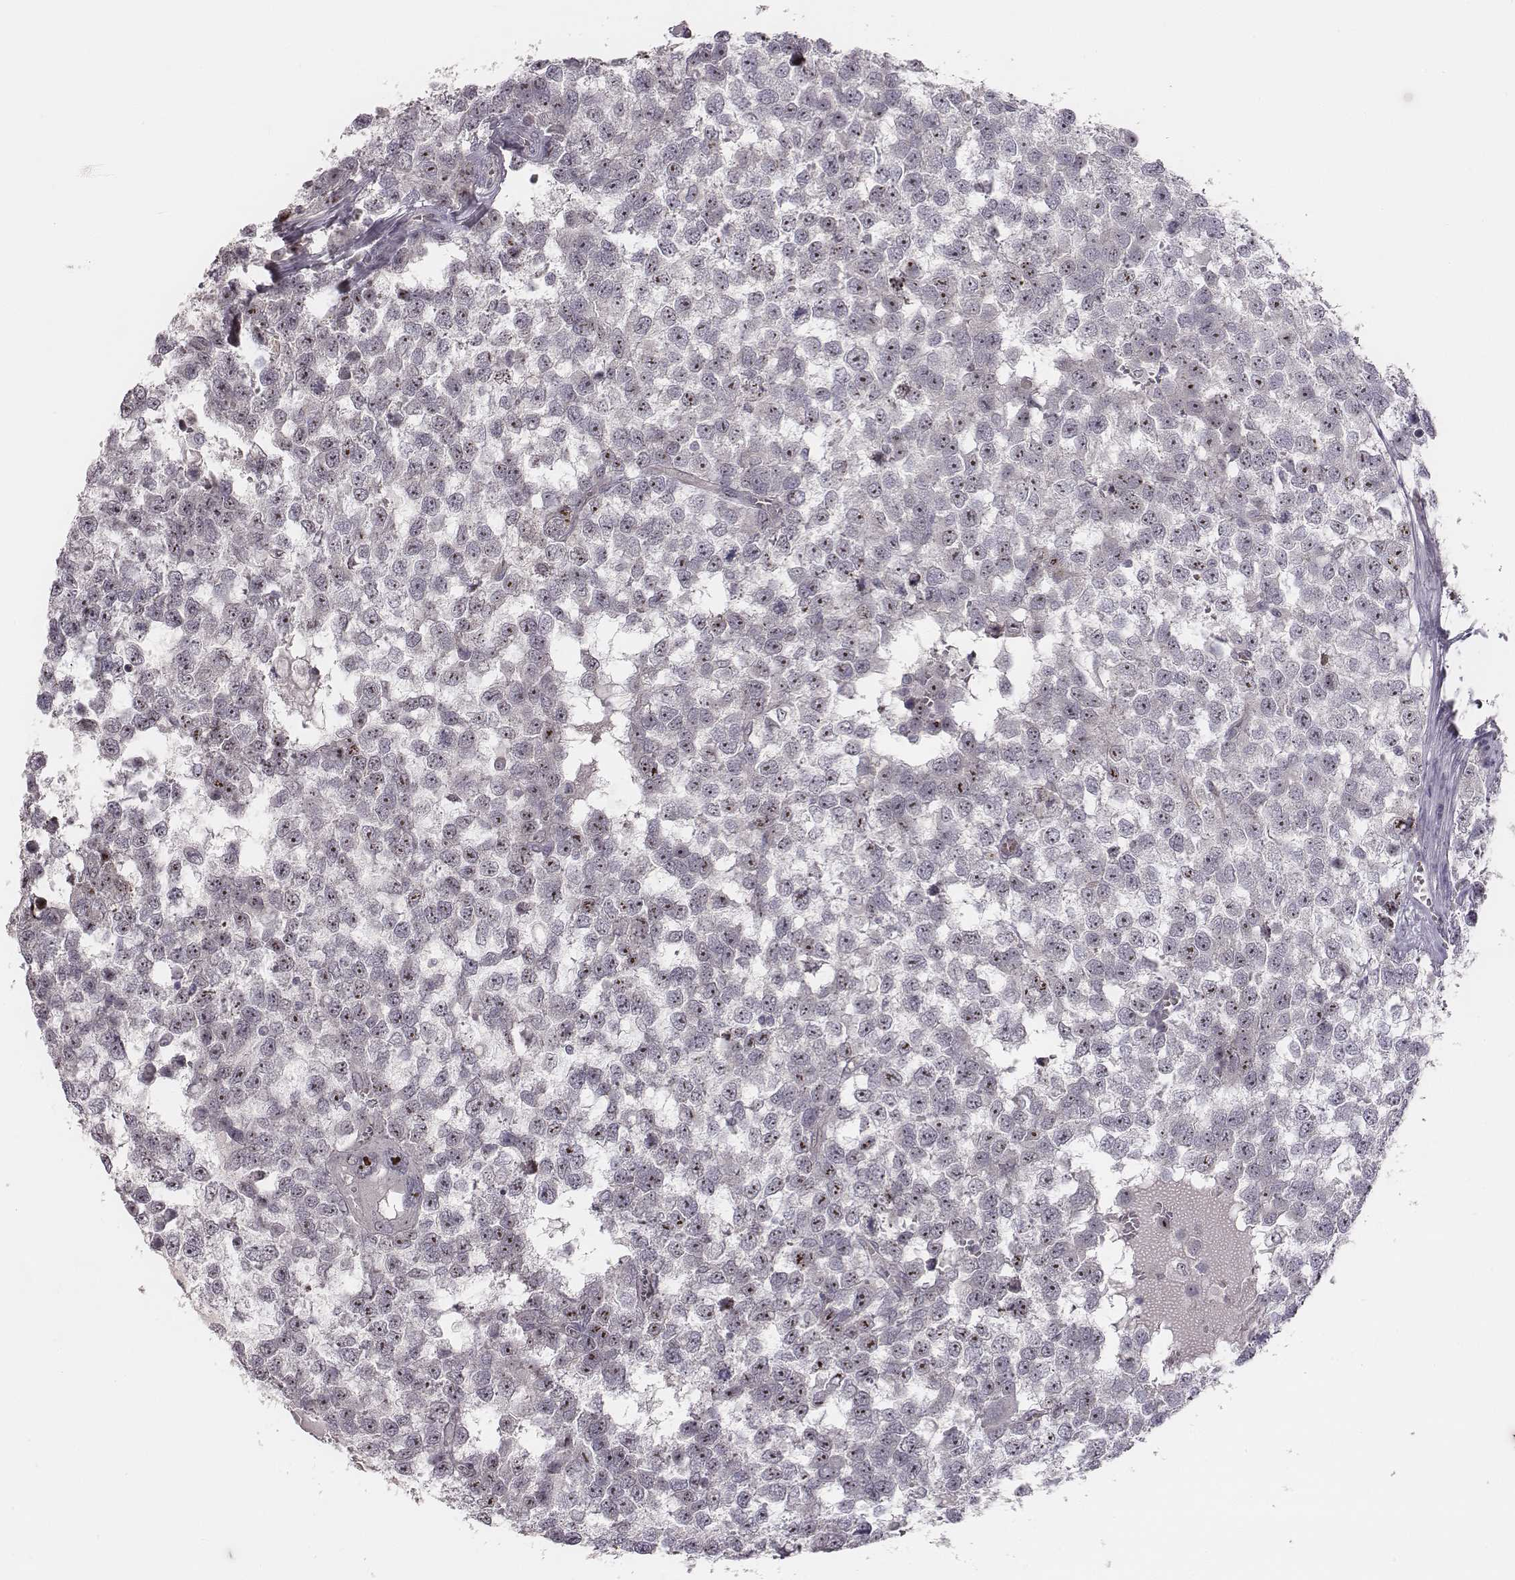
{"staining": {"intensity": "strong", "quantity": ">75%", "location": "nuclear"}, "tissue": "testis cancer", "cell_type": "Tumor cells", "image_type": "cancer", "snomed": [{"axis": "morphology", "description": "Normal tissue, NOS"}, {"axis": "morphology", "description": "Seminoma, NOS"}, {"axis": "topography", "description": "Testis"}, {"axis": "topography", "description": "Epididymis"}], "caption": "Immunohistochemical staining of testis cancer (seminoma) demonstrates high levels of strong nuclear protein positivity in about >75% of tumor cells.", "gene": "NIFK", "patient": {"sex": "male", "age": 34}}